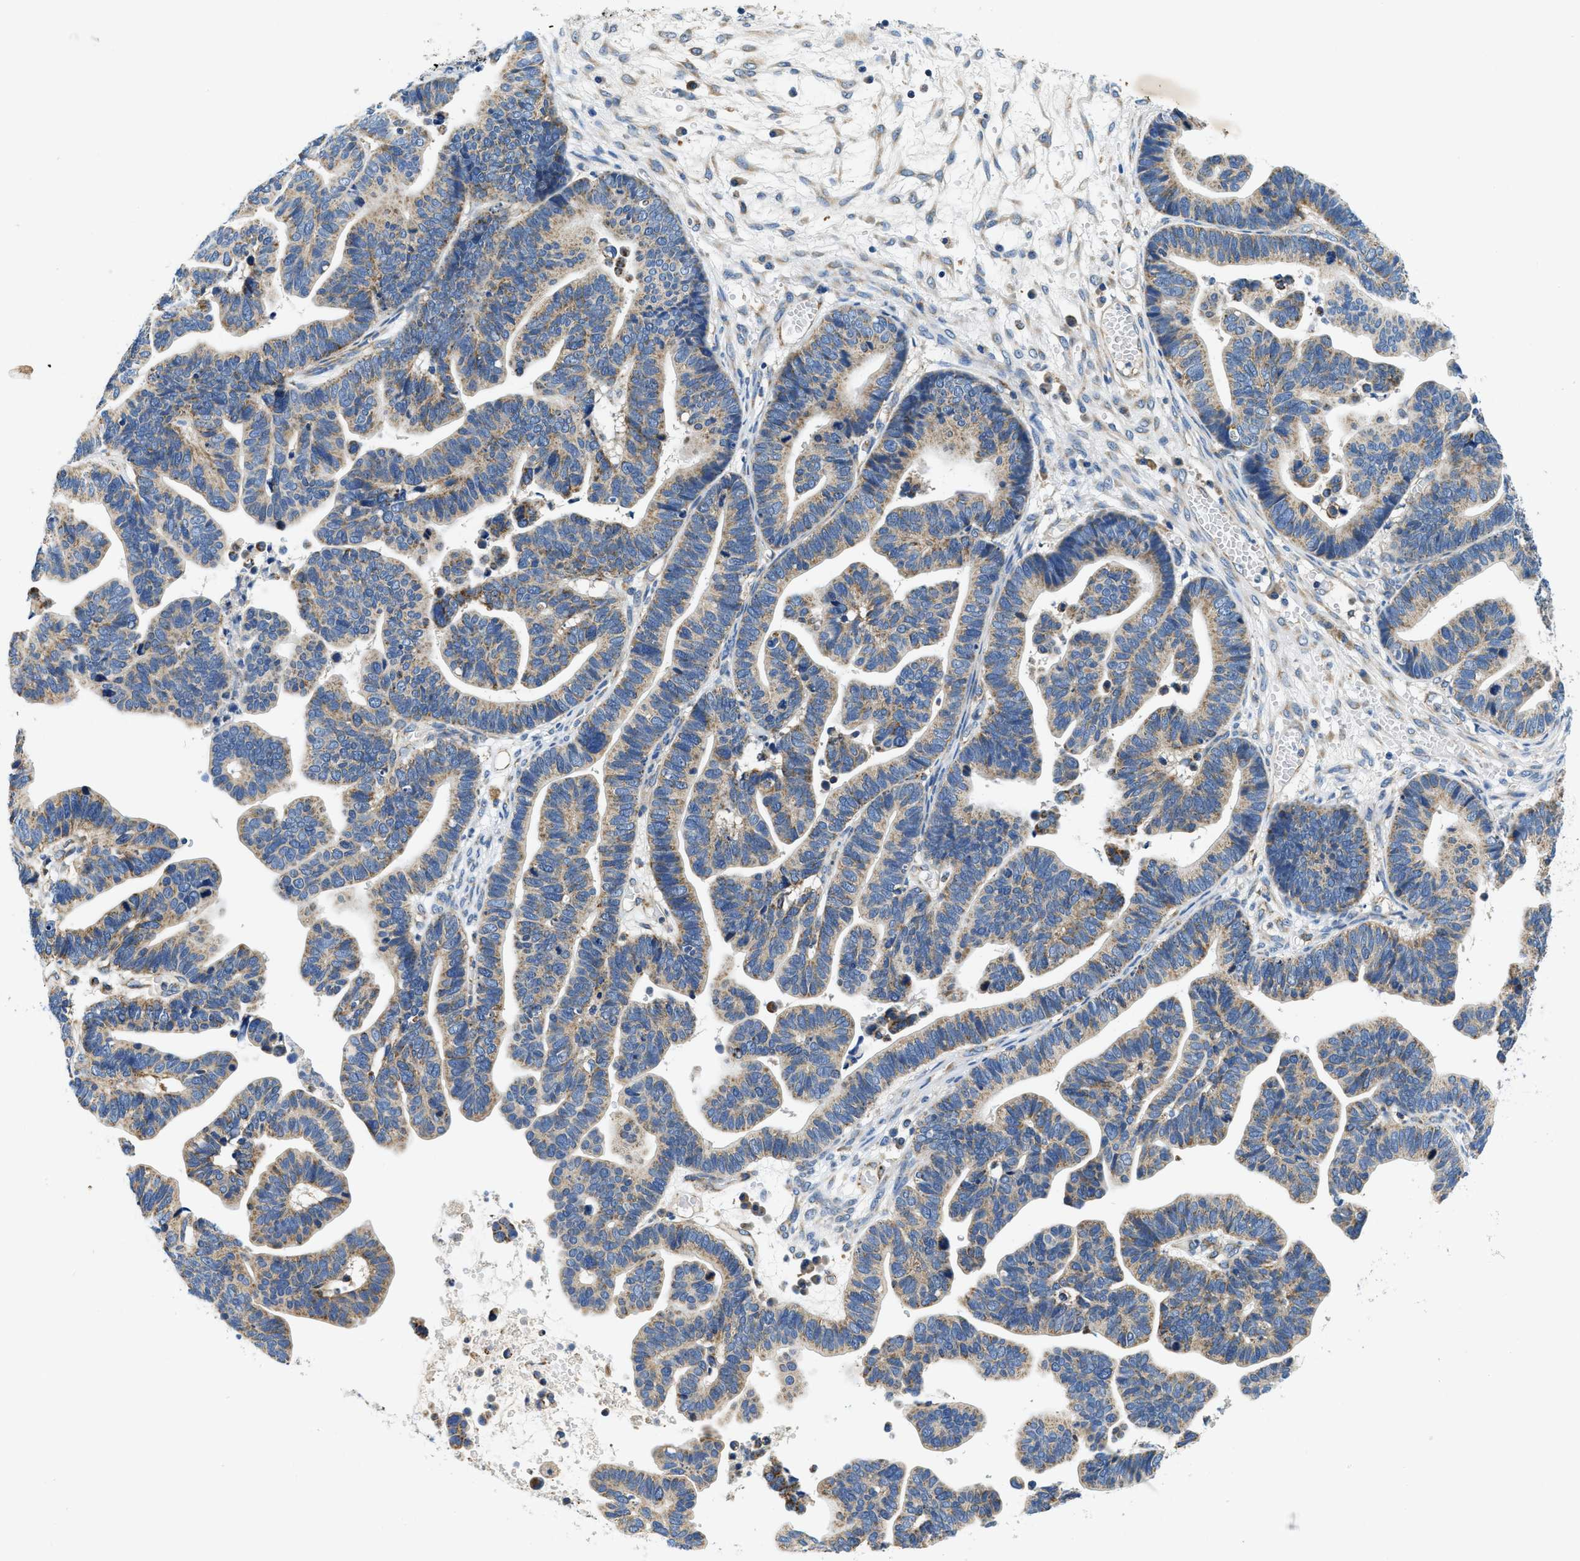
{"staining": {"intensity": "weak", "quantity": ">75%", "location": "cytoplasmic/membranous"}, "tissue": "ovarian cancer", "cell_type": "Tumor cells", "image_type": "cancer", "snomed": [{"axis": "morphology", "description": "Cystadenocarcinoma, serous, NOS"}, {"axis": "topography", "description": "Ovary"}], "caption": "IHC histopathology image of serous cystadenocarcinoma (ovarian) stained for a protein (brown), which shows low levels of weak cytoplasmic/membranous staining in about >75% of tumor cells.", "gene": "SAMD4B", "patient": {"sex": "female", "age": 56}}